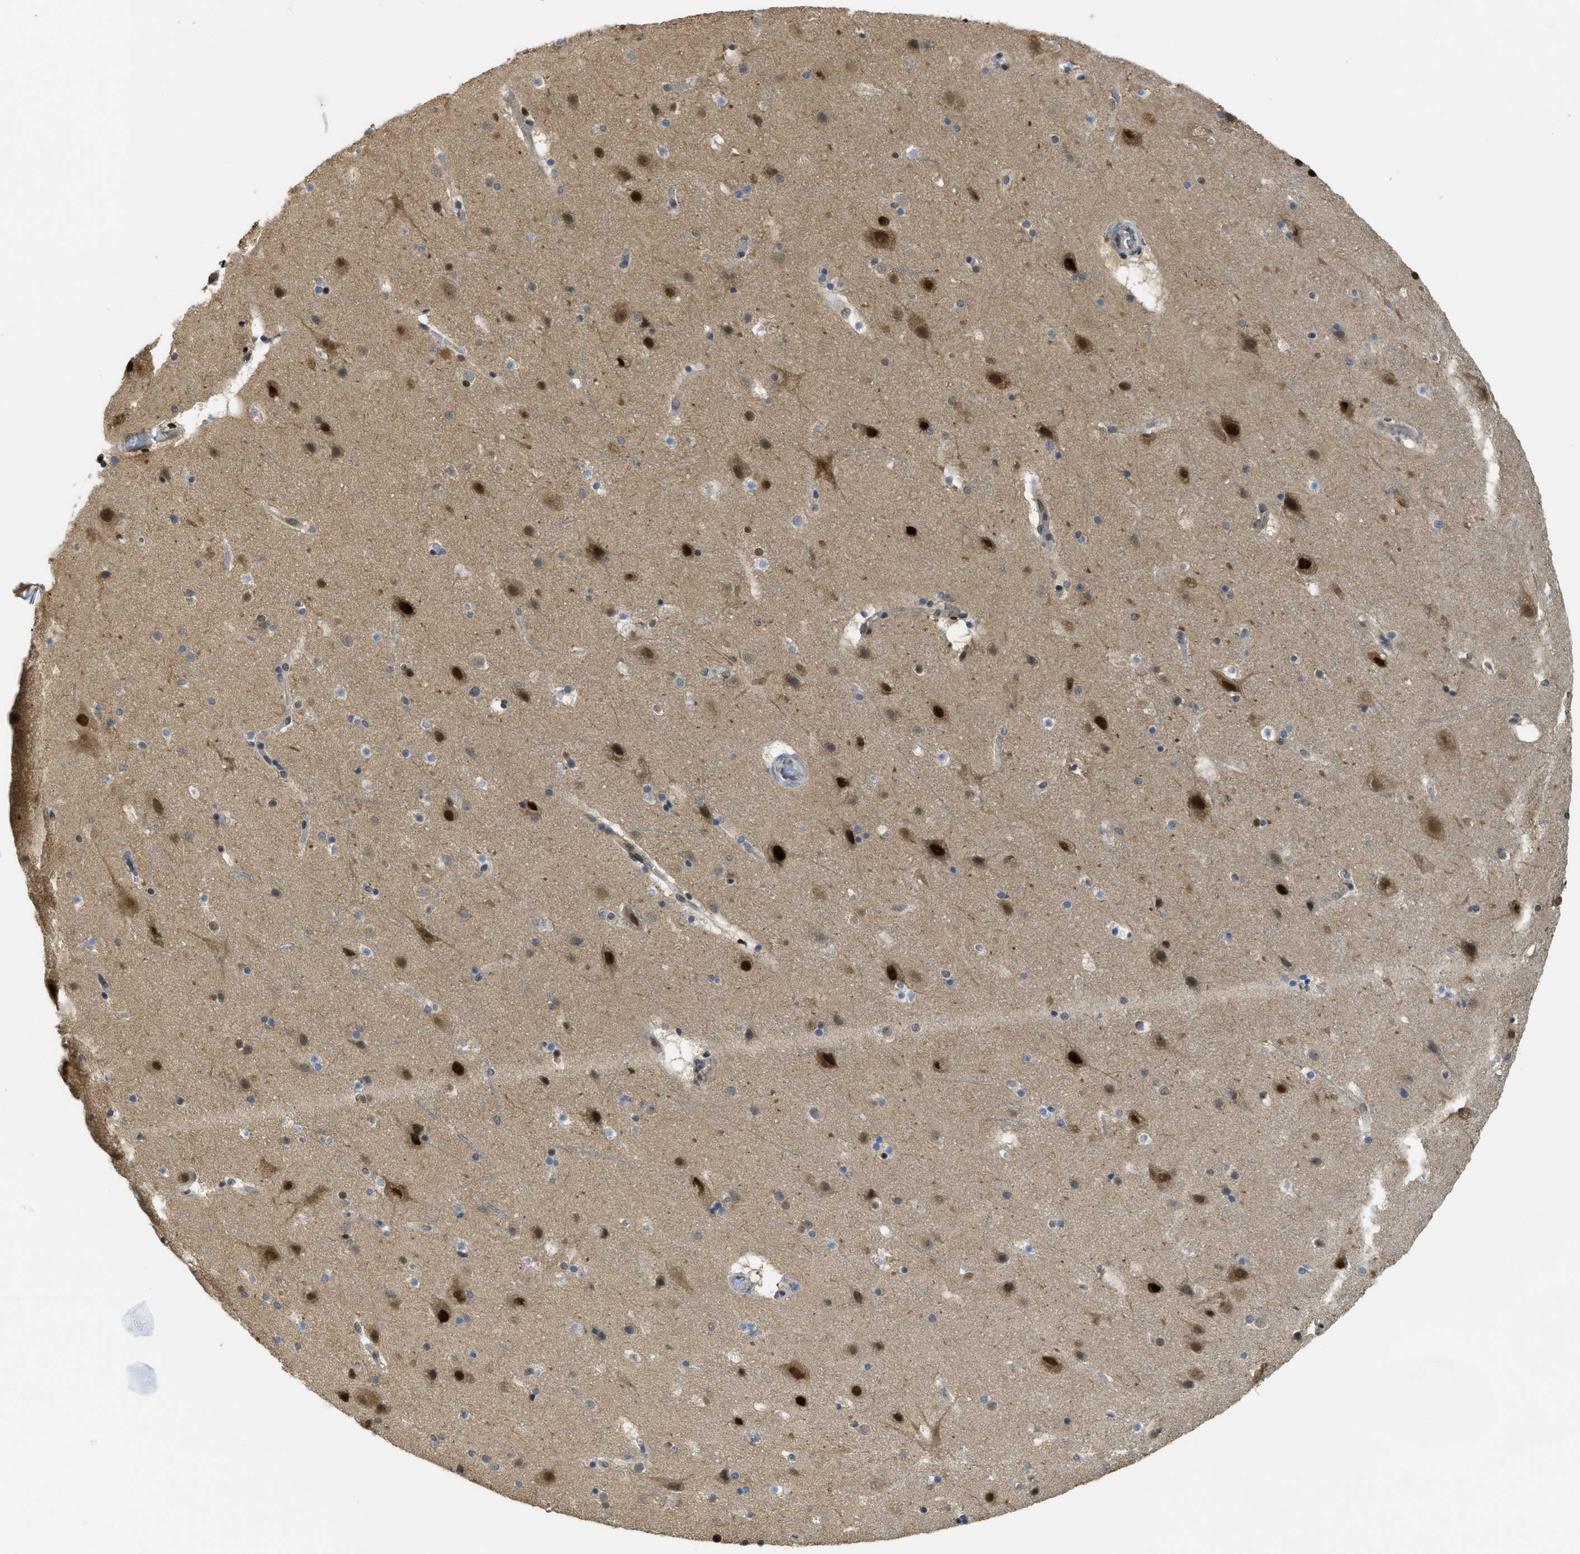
{"staining": {"intensity": "weak", "quantity": "25%-75%", "location": "cytoplasmic/membranous"}, "tissue": "cerebral cortex", "cell_type": "Endothelial cells", "image_type": "normal", "snomed": [{"axis": "morphology", "description": "Normal tissue, NOS"}, {"axis": "topography", "description": "Cerebral cortex"}], "caption": "Endothelial cells show weak cytoplasmic/membranous expression in approximately 25%-75% of cells in unremarkable cerebral cortex. (DAB = brown stain, brightfield microscopy at high magnification).", "gene": "PSMC5", "patient": {"sex": "male", "age": 45}}